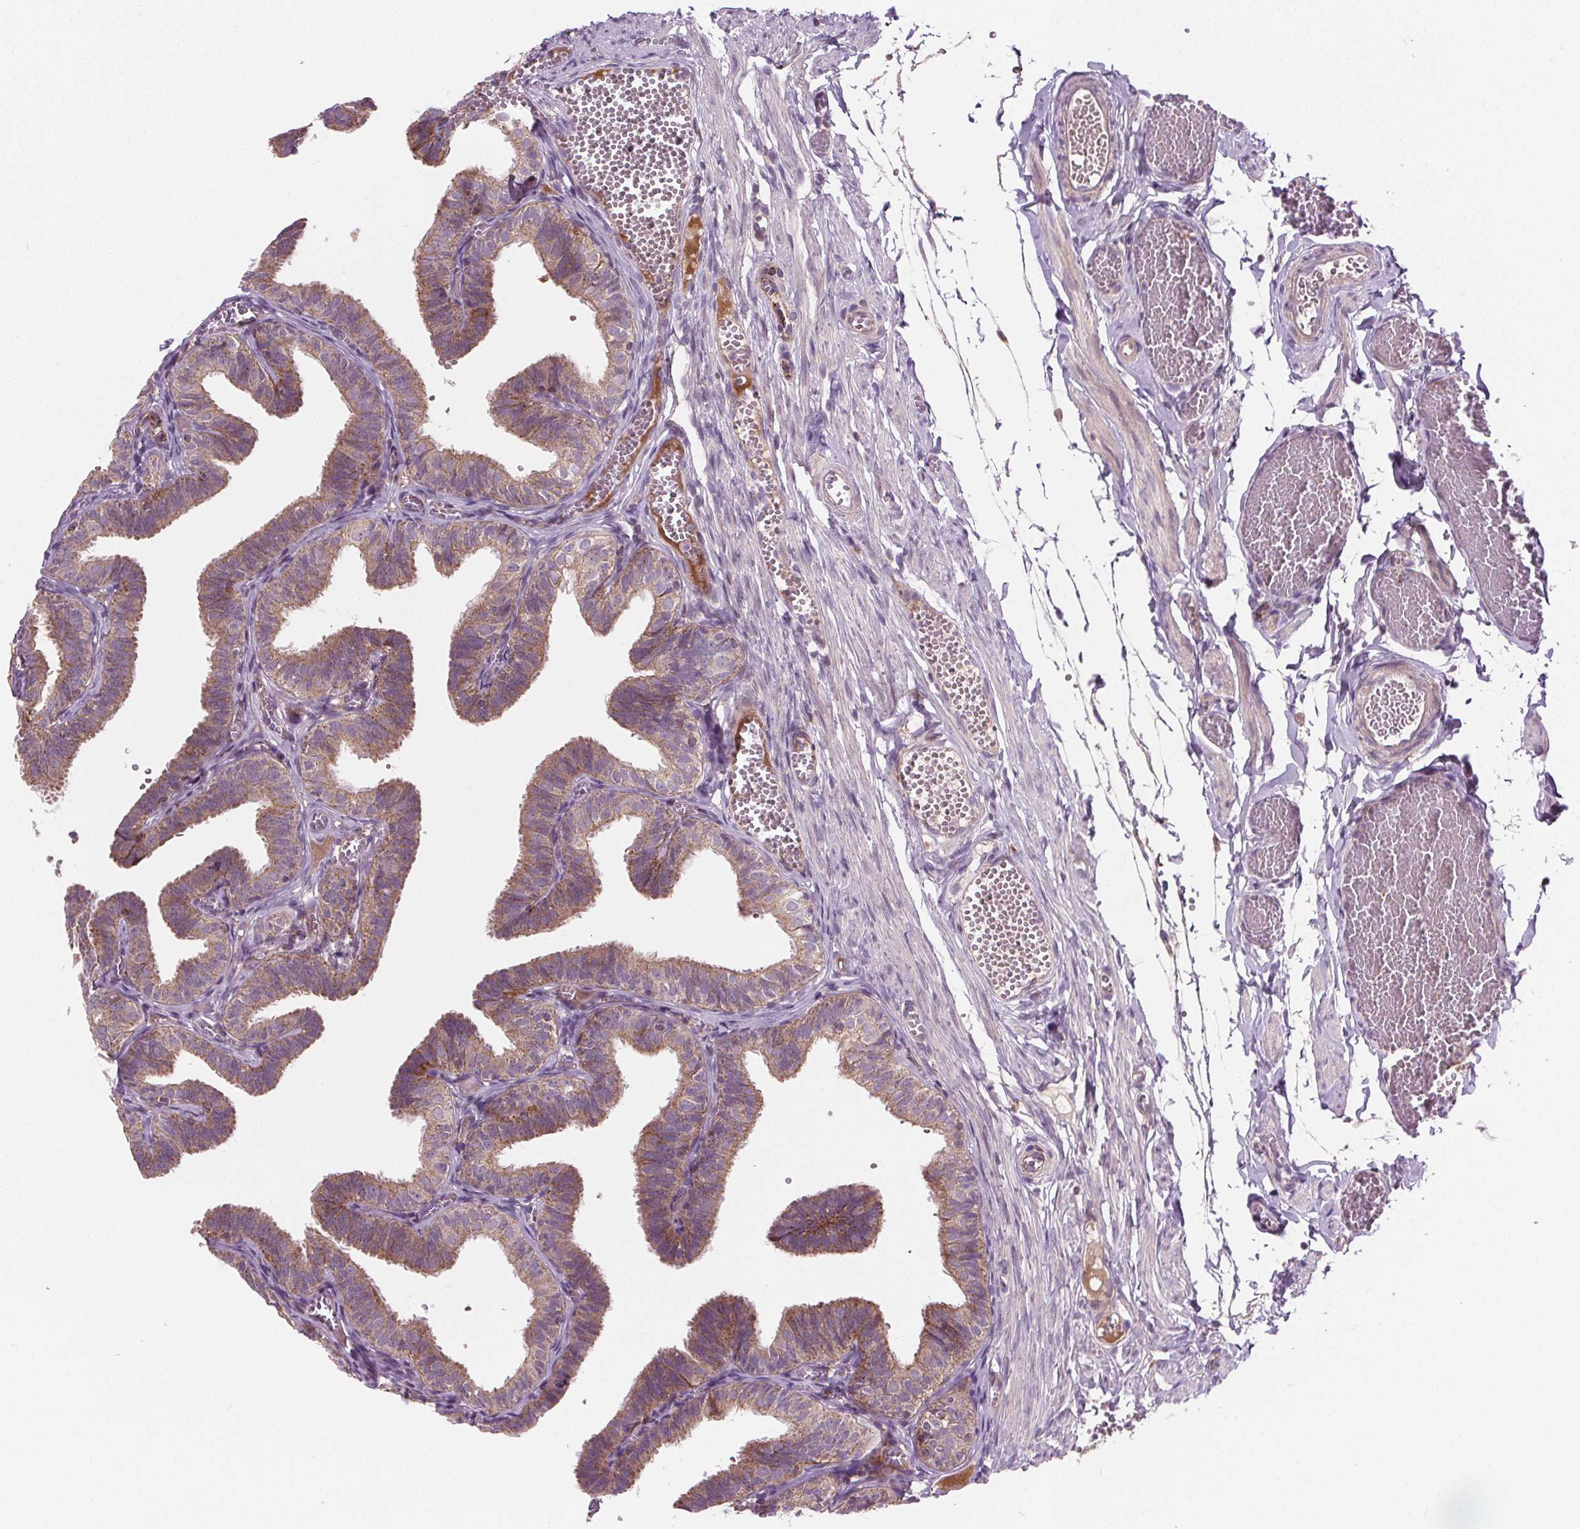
{"staining": {"intensity": "moderate", "quantity": ">75%", "location": "cytoplasmic/membranous"}, "tissue": "fallopian tube", "cell_type": "Glandular cells", "image_type": "normal", "snomed": [{"axis": "morphology", "description": "Normal tissue, NOS"}, {"axis": "topography", "description": "Fallopian tube"}], "caption": "An IHC histopathology image of normal tissue is shown. Protein staining in brown highlights moderate cytoplasmic/membranous positivity in fallopian tube within glandular cells. (DAB (3,3'-diaminobenzidine) = brown stain, brightfield microscopy at high magnification).", "gene": "GOLT1B", "patient": {"sex": "female", "age": 25}}